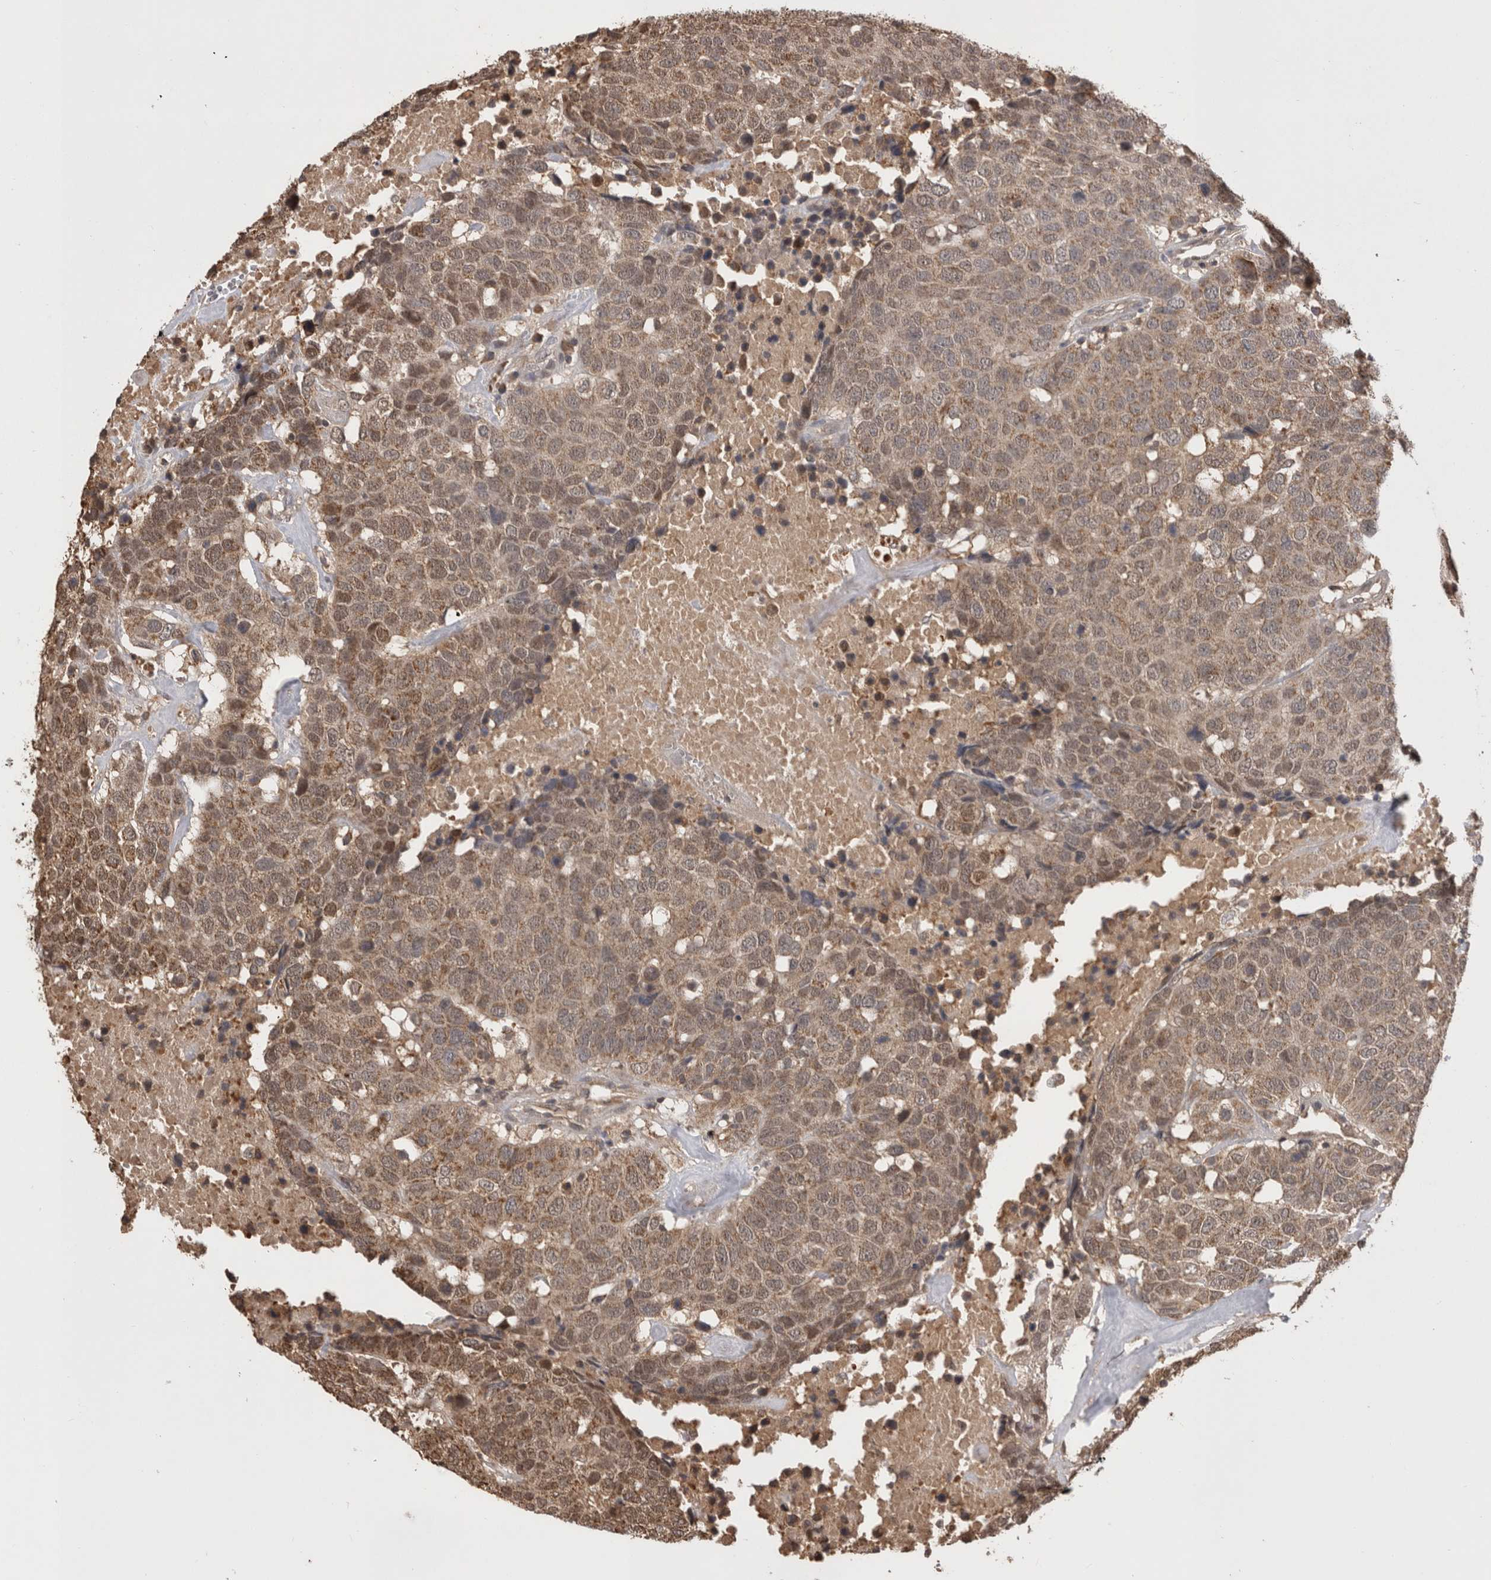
{"staining": {"intensity": "moderate", "quantity": ">75%", "location": "cytoplasmic/membranous,nuclear"}, "tissue": "head and neck cancer", "cell_type": "Tumor cells", "image_type": "cancer", "snomed": [{"axis": "morphology", "description": "Squamous cell carcinoma, NOS"}, {"axis": "topography", "description": "Head-Neck"}], "caption": "Immunohistochemical staining of head and neck squamous cell carcinoma exhibits medium levels of moderate cytoplasmic/membranous and nuclear expression in approximately >75% of tumor cells. (DAB IHC with brightfield microscopy, high magnification).", "gene": "PREP", "patient": {"sex": "male", "age": 66}}